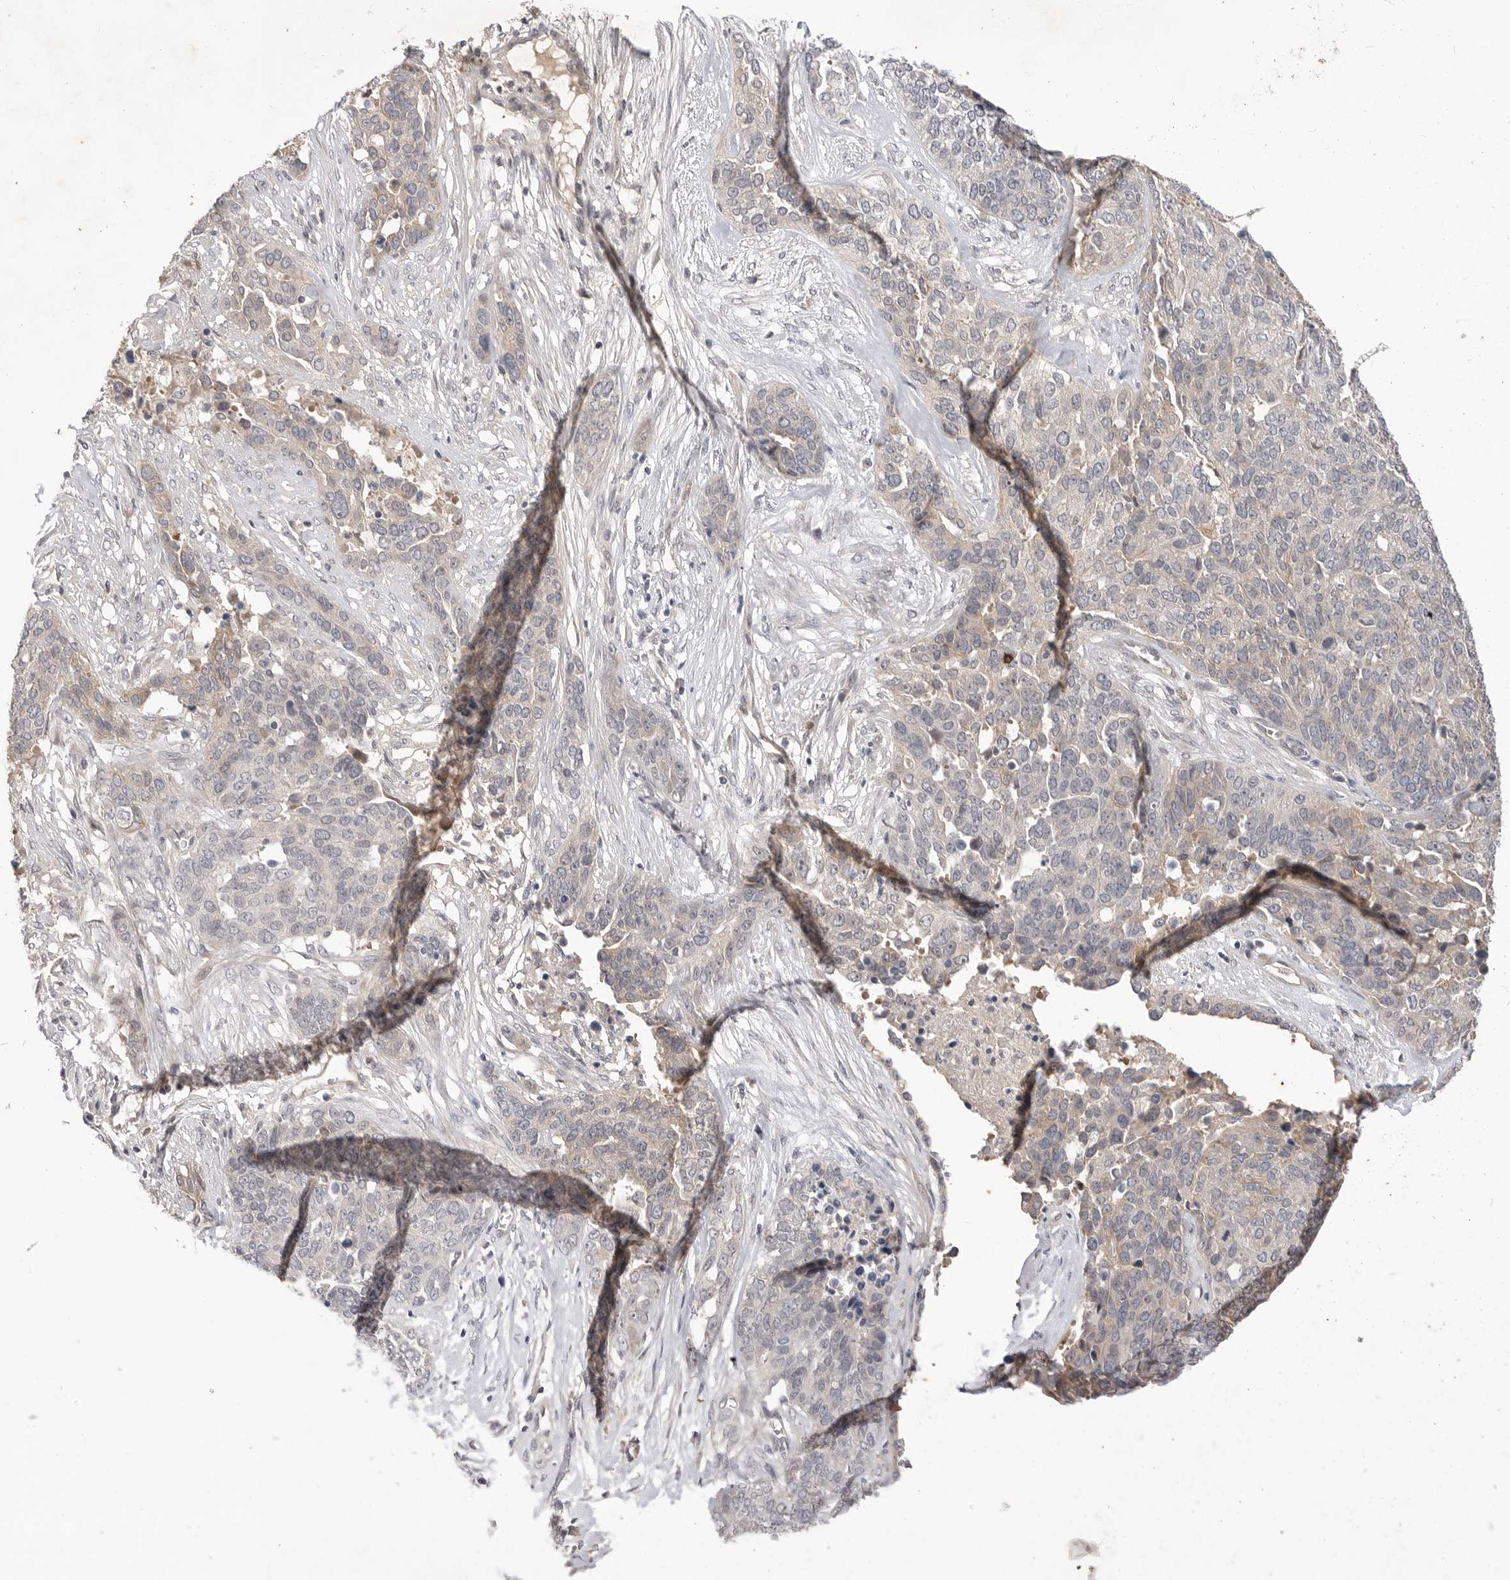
{"staining": {"intensity": "weak", "quantity": "25%-75%", "location": "cytoplasmic/membranous"}, "tissue": "ovarian cancer", "cell_type": "Tumor cells", "image_type": "cancer", "snomed": [{"axis": "morphology", "description": "Cystadenocarcinoma, serous, NOS"}, {"axis": "topography", "description": "Ovary"}], "caption": "Human ovarian cancer stained with a protein marker exhibits weak staining in tumor cells.", "gene": "ITGAD", "patient": {"sex": "female", "age": 44}}